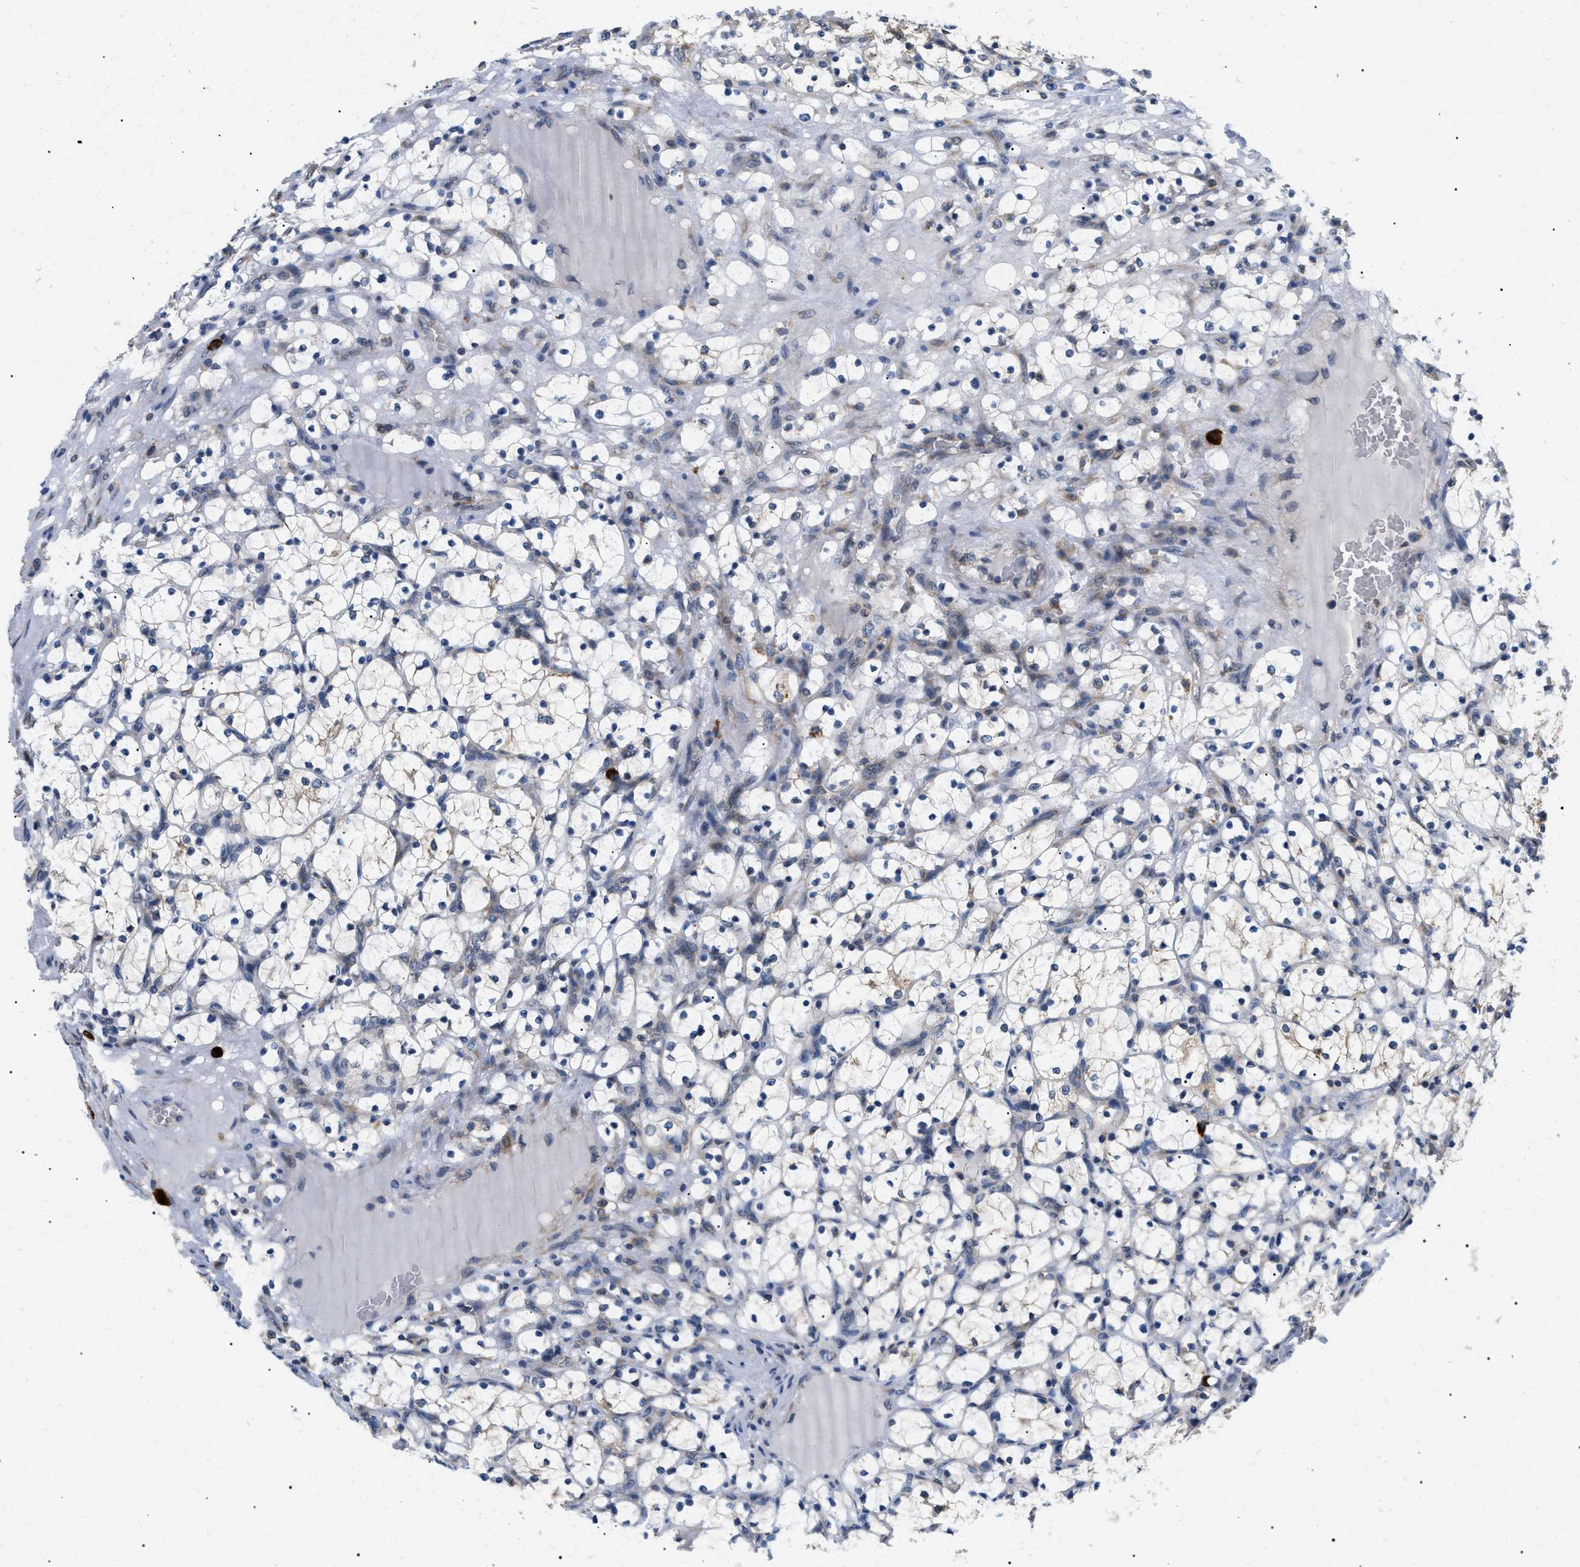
{"staining": {"intensity": "weak", "quantity": "<25%", "location": "cytoplasmic/membranous"}, "tissue": "renal cancer", "cell_type": "Tumor cells", "image_type": "cancer", "snomed": [{"axis": "morphology", "description": "Adenocarcinoma, NOS"}, {"axis": "topography", "description": "Kidney"}], "caption": "The micrograph shows no staining of tumor cells in renal cancer. Nuclei are stained in blue.", "gene": "DERL1", "patient": {"sex": "female", "age": 69}}